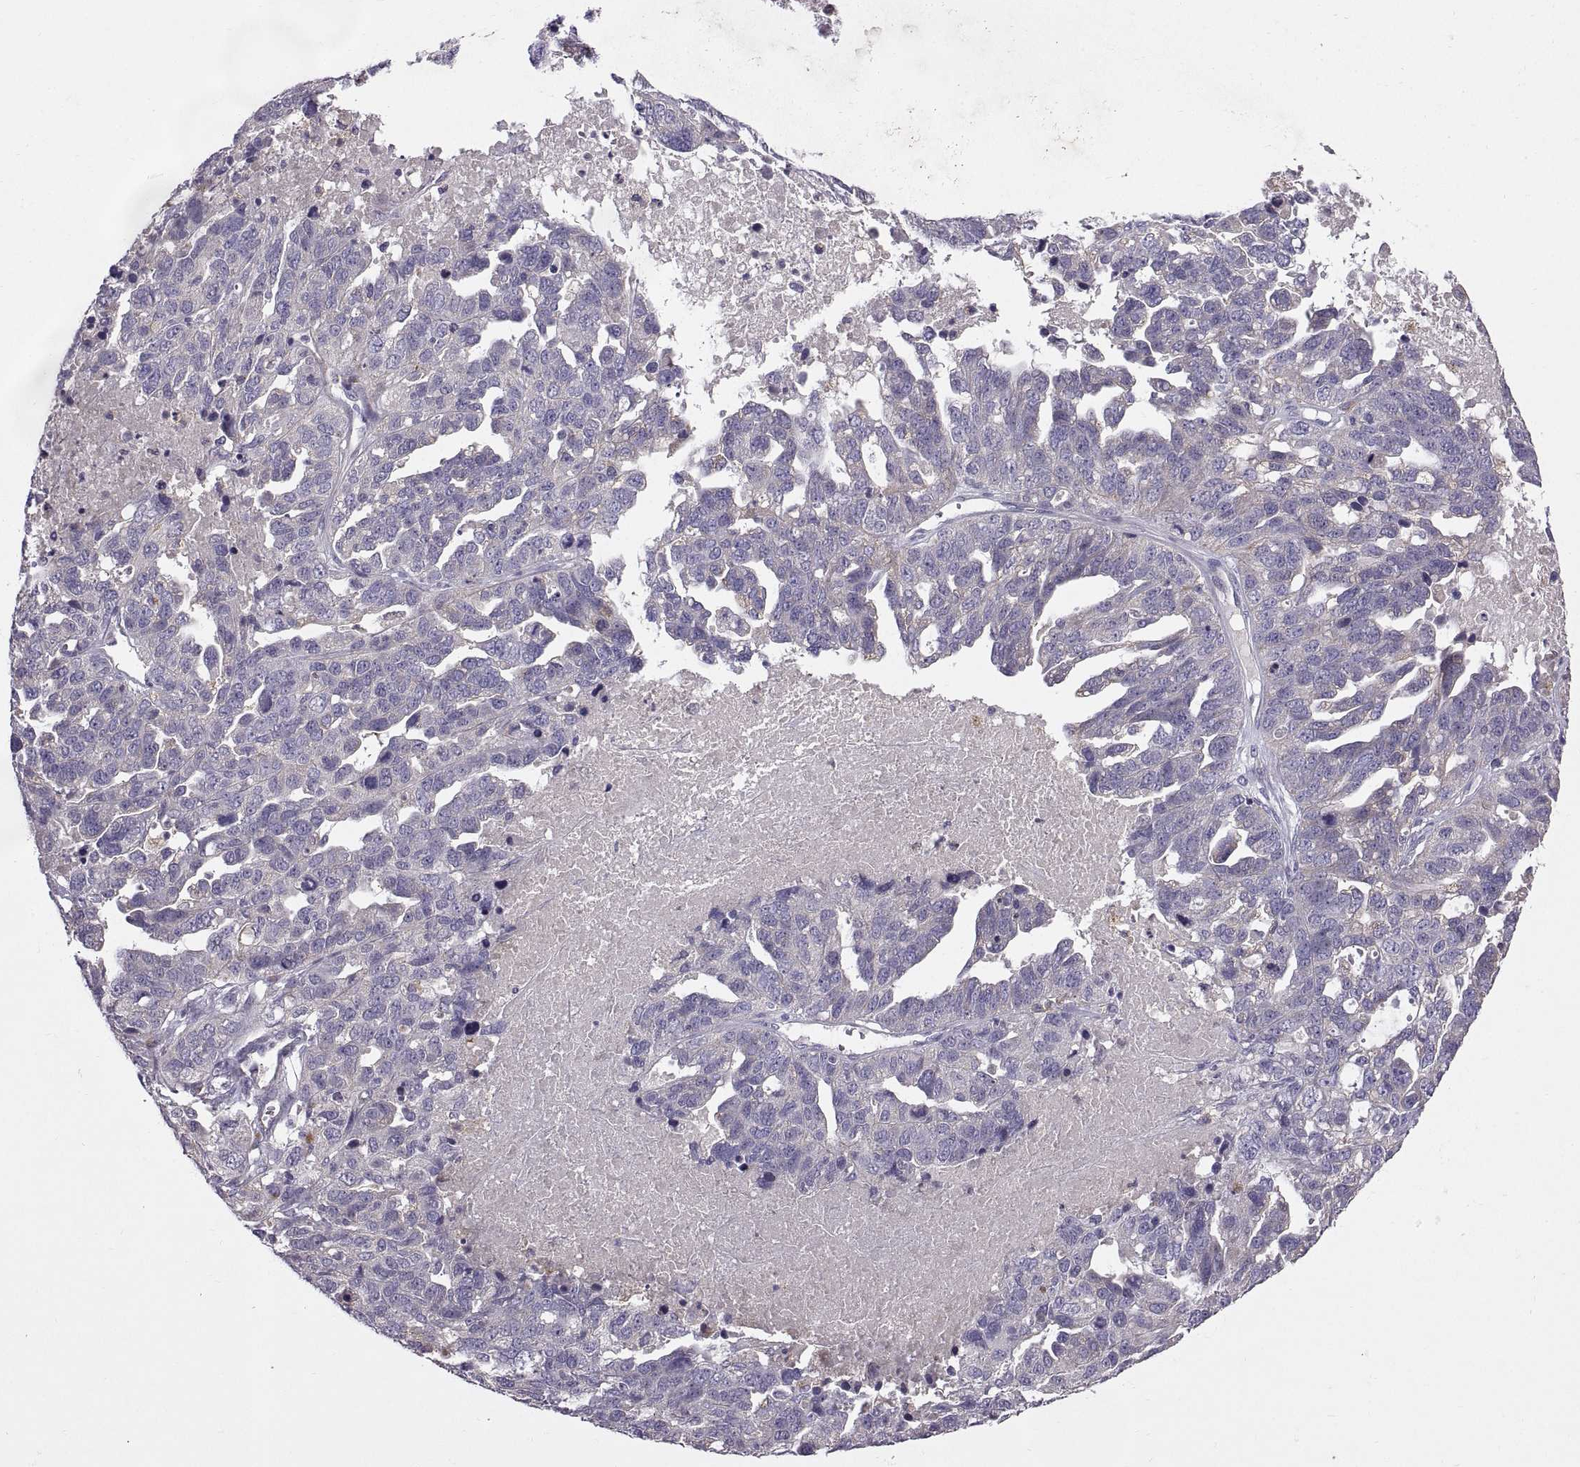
{"staining": {"intensity": "weak", "quantity": "<25%", "location": "cytoplasmic/membranous"}, "tissue": "ovarian cancer", "cell_type": "Tumor cells", "image_type": "cancer", "snomed": [{"axis": "morphology", "description": "Cystadenocarcinoma, serous, NOS"}, {"axis": "topography", "description": "Ovary"}], "caption": "This is a micrograph of immunohistochemistry staining of ovarian cancer, which shows no expression in tumor cells.", "gene": "ARSL", "patient": {"sex": "female", "age": 71}}